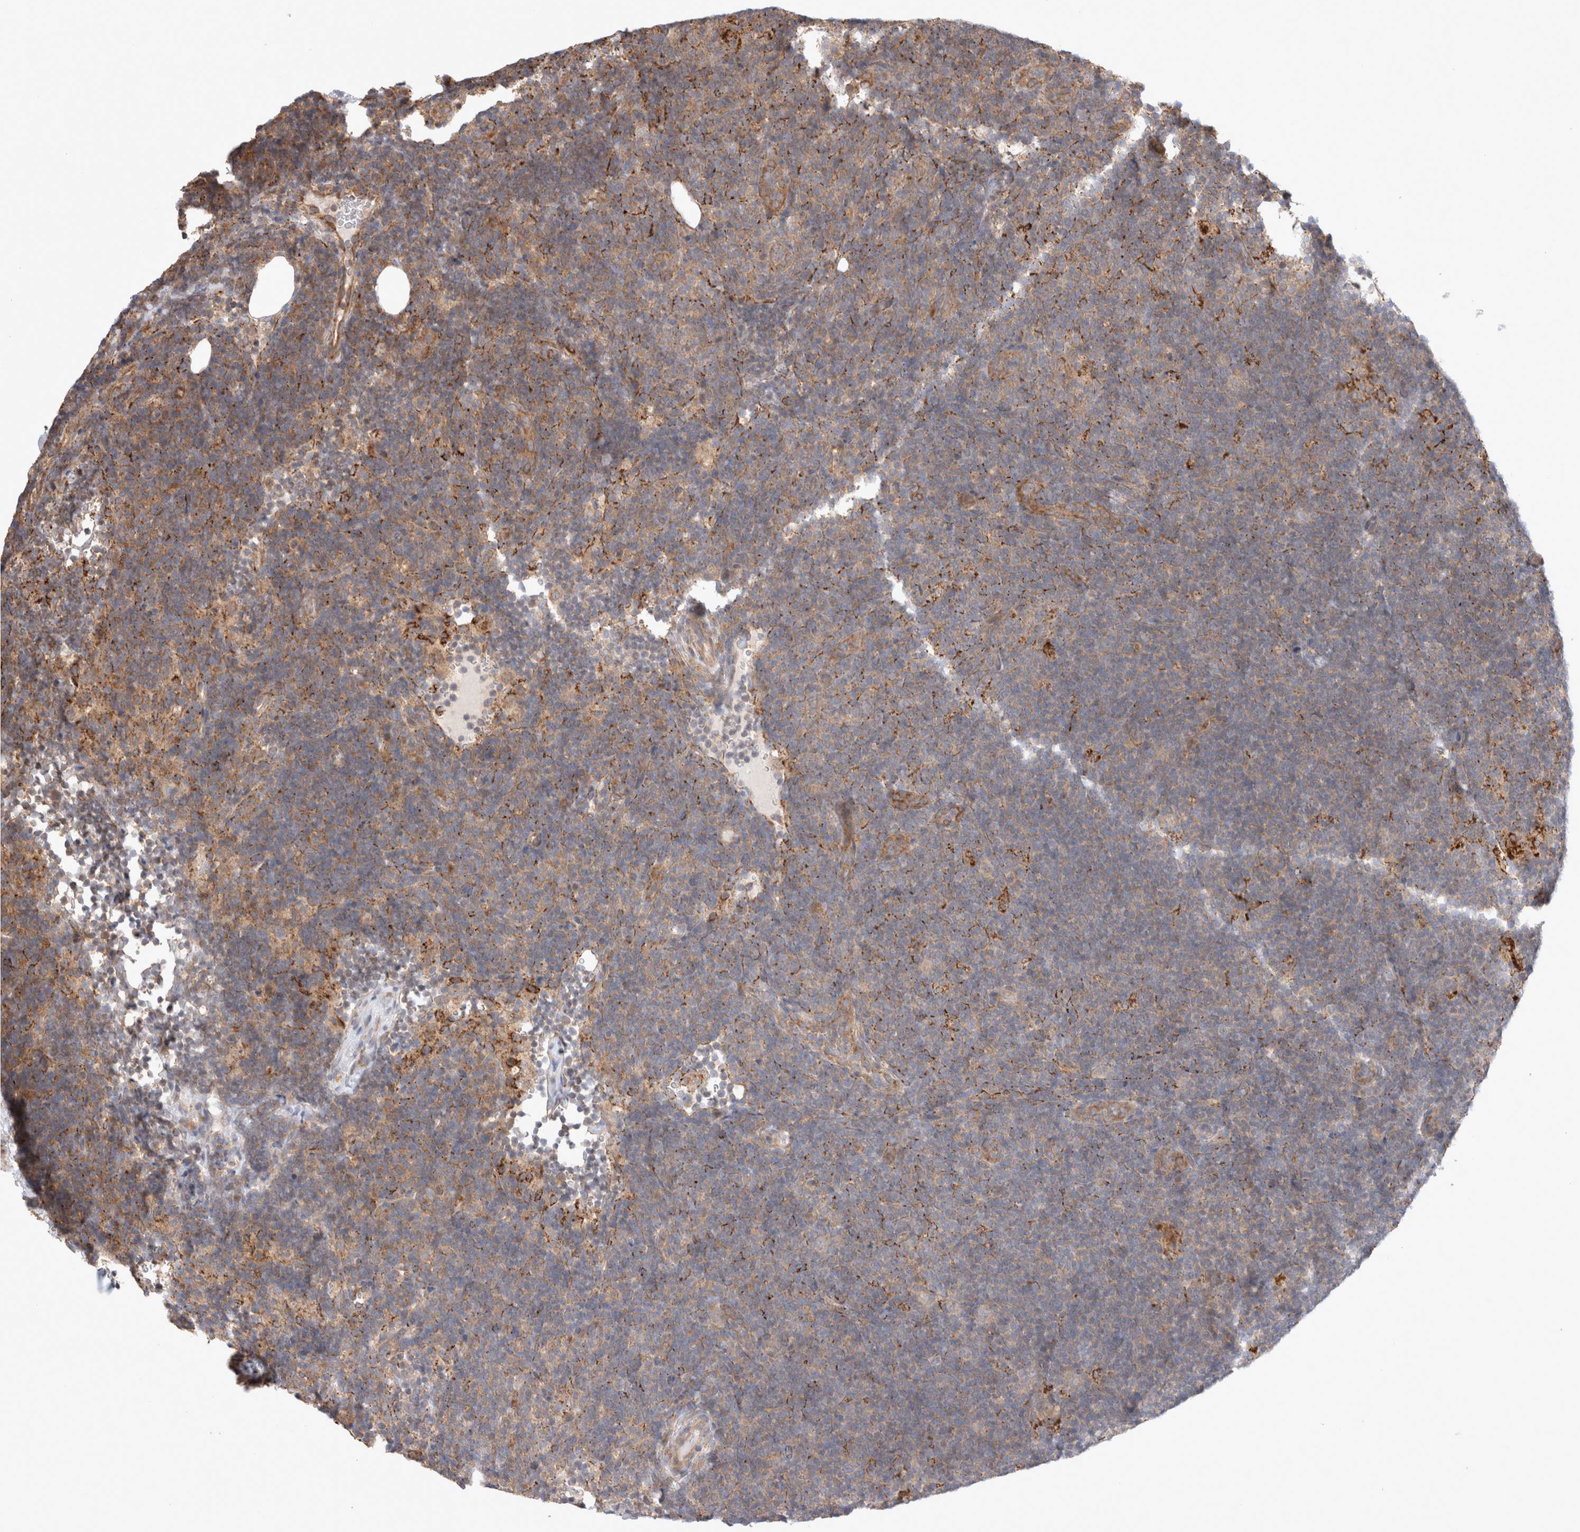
{"staining": {"intensity": "weak", "quantity": ">75%", "location": "cytoplasmic/membranous"}, "tissue": "lymphoma", "cell_type": "Tumor cells", "image_type": "cancer", "snomed": [{"axis": "morphology", "description": "Hodgkin's disease, NOS"}, {"axis": "topography", "description": "Lymph node"}], "caption": "Immunohistochemical staining of Hodgkin's disease displays low levels of weak cytoplasmic/membranous protein staining in about >75% of tumor cells. (DAB = brown stain, brightfield microscopy at high magnification).", "gene": "HROB", "patient": {"sex": "female", "age": 57}}